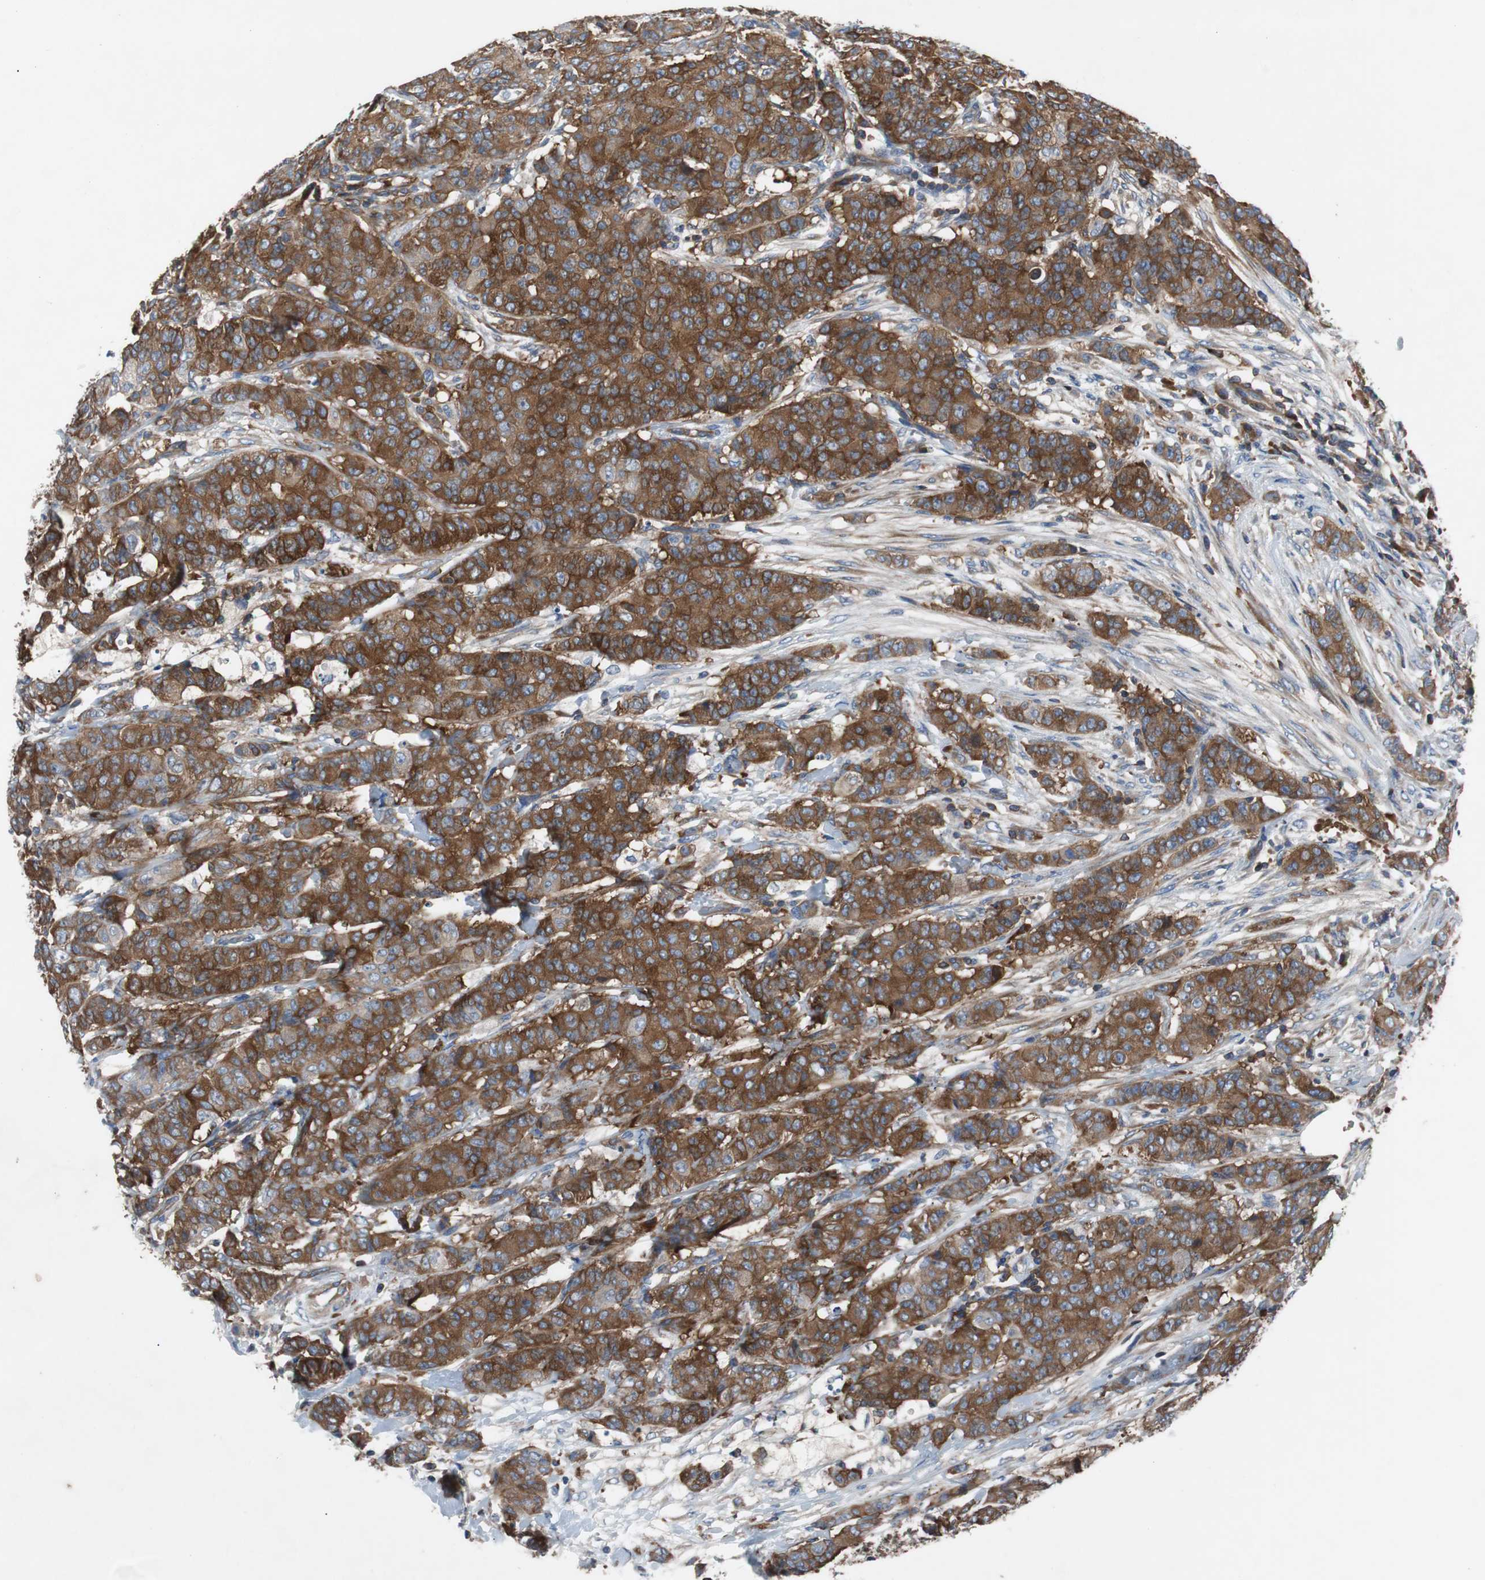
{"staining": {"intensity": "strong", "quantity": ">75%", "location": "cytoplasmic/membranous"}, "tissue": "breast cancer", "cell_type": "Tumor cells", "image_type": "cancer", "snomed": [{"axis": "morphology", "description": "Duct carcinoma"}, {"axis": "topography", "description": "Breast"}], "caption": "Human intraductal carcinoma (breast) stained for a protein (brown) reveals strong cytoplasmic/membranous positive expression in approximately >75% of tumor cells.", "gene": "GYS1", "patient": {"sex": "female", "age": 40}}